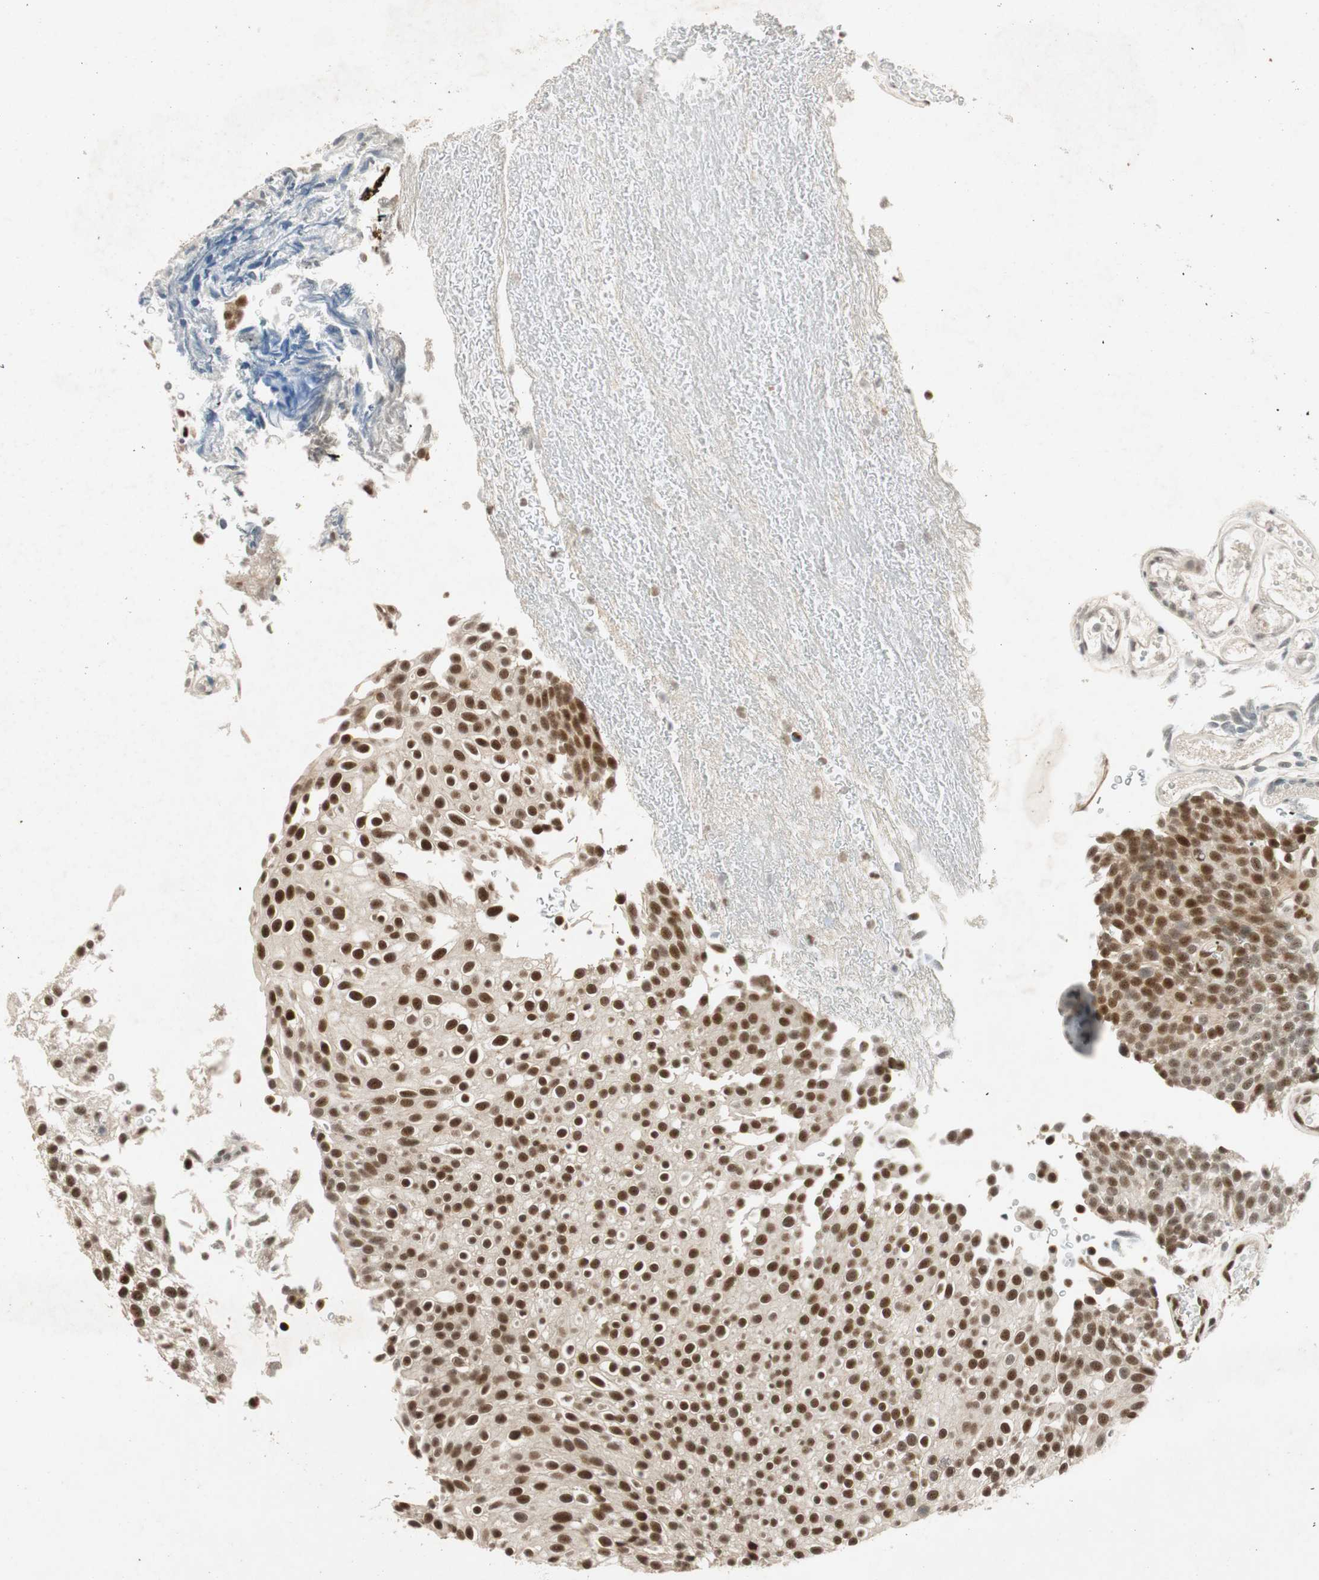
{"staining": {"intensity": "strong", "quantity": ">75%", "location": "nuclear"}, "tissue": "urothelial cancer", "cell_type": "Tumor cells", "image_type": "cancer", "snomed": [{"axis": "morphology", "description": "Urothelial carcinoma, Low grade"}, {"axis": "topography", "description": "Urinary bladder"}], "caption": "There is high levels of strong nuclear expression in tumor cells of low-grade urothelial carcinoma, as demonstrated by immunohistochemical staining (brown color).", "gene": "NCBP3", "patient": {"sex": "male", "age": 78}}